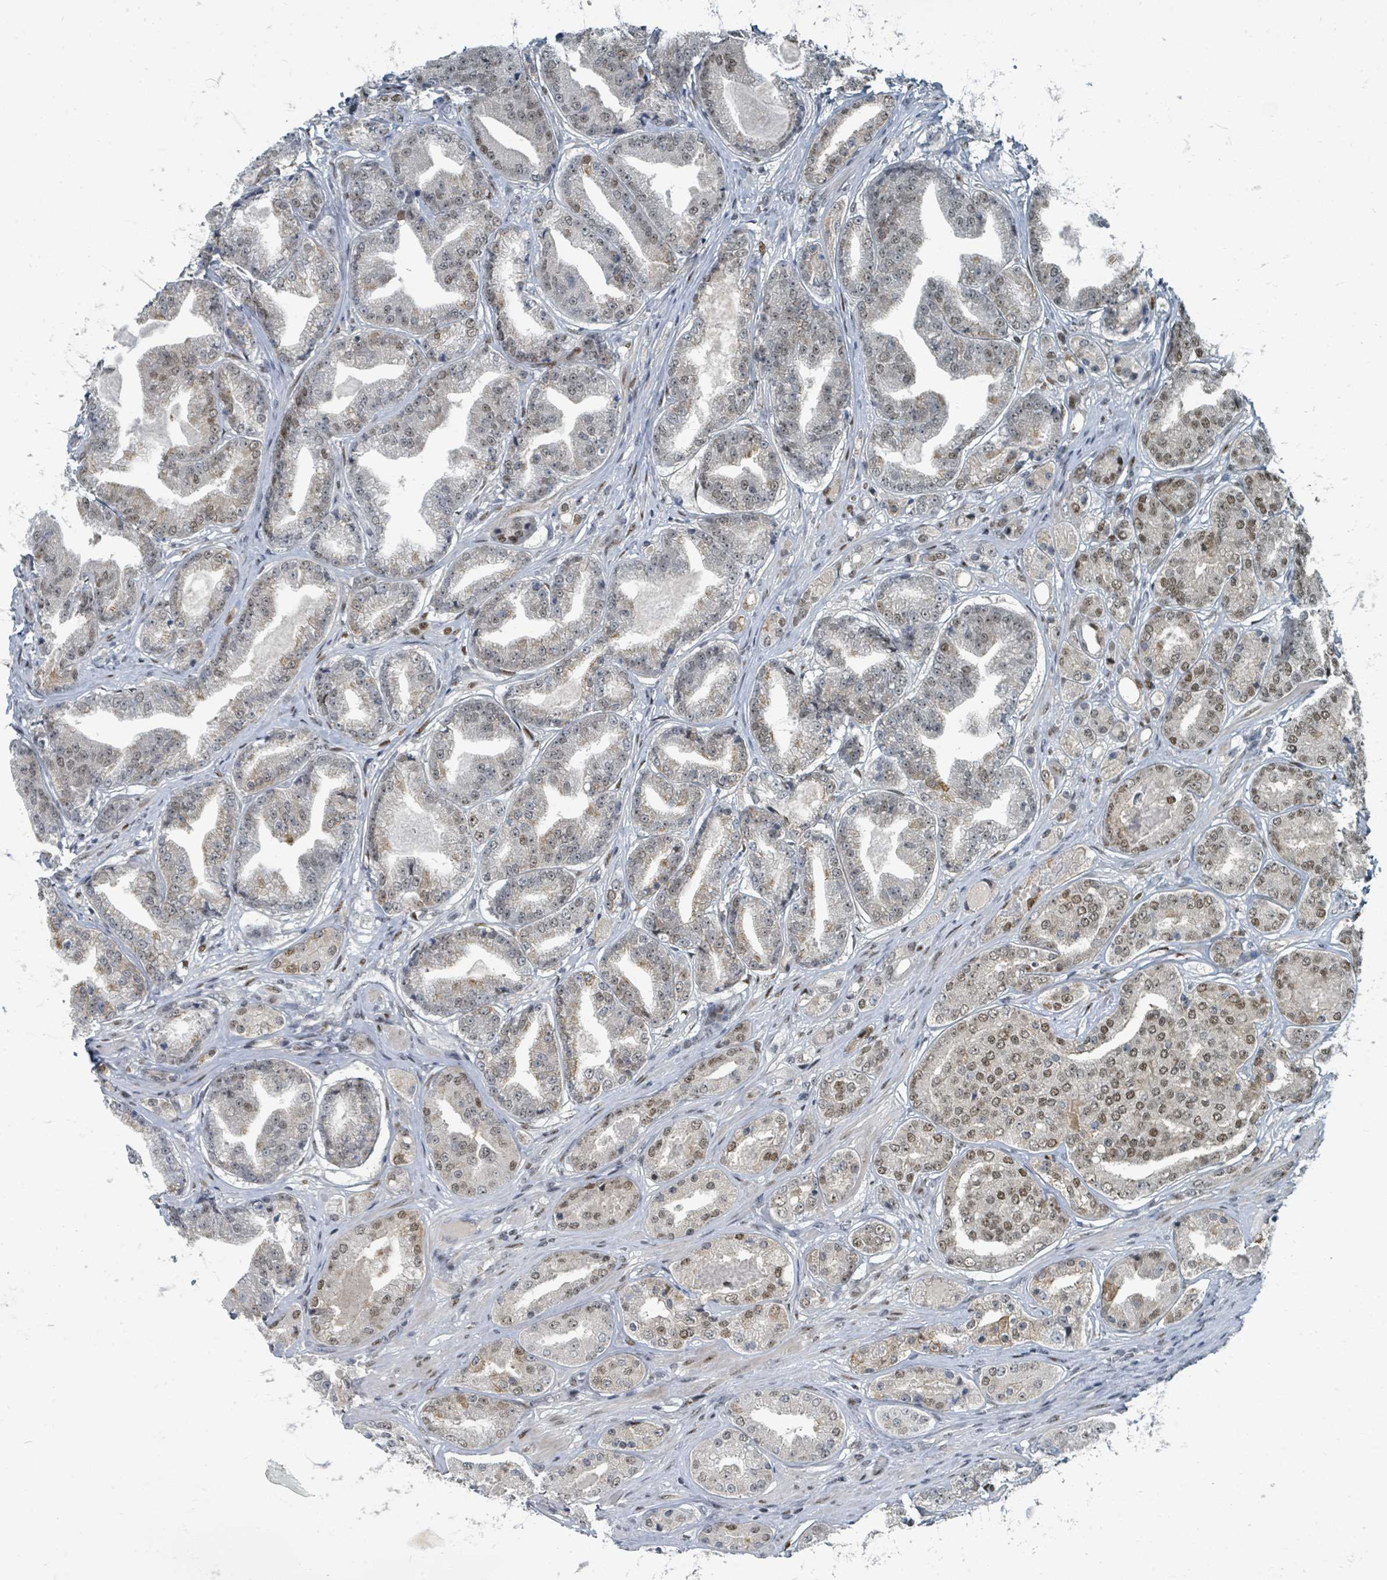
{"staining": {"intensity": "moderate", "quantity": "25%-75%", "location": "nuclear"}, "tissue": "prostate cancer", "cell_type": "Tumor cells", "image_type": "cancer", "snomed": [{"axis": "morphology", "description": "Adenocarcinoma, High grade"}, {"axis": "topography", "description": "Prostate"}], "caption": "High-magnification brightfield microscopy of prostate cancer stained with DAB (brown) and counterstained with hematoxylin (blue). tumor cells exhibit moderate nuclear expression is seen in about25%-75% of cells.", "gene": "UCK1", "patient": {"sex": "male", "age": 63}}